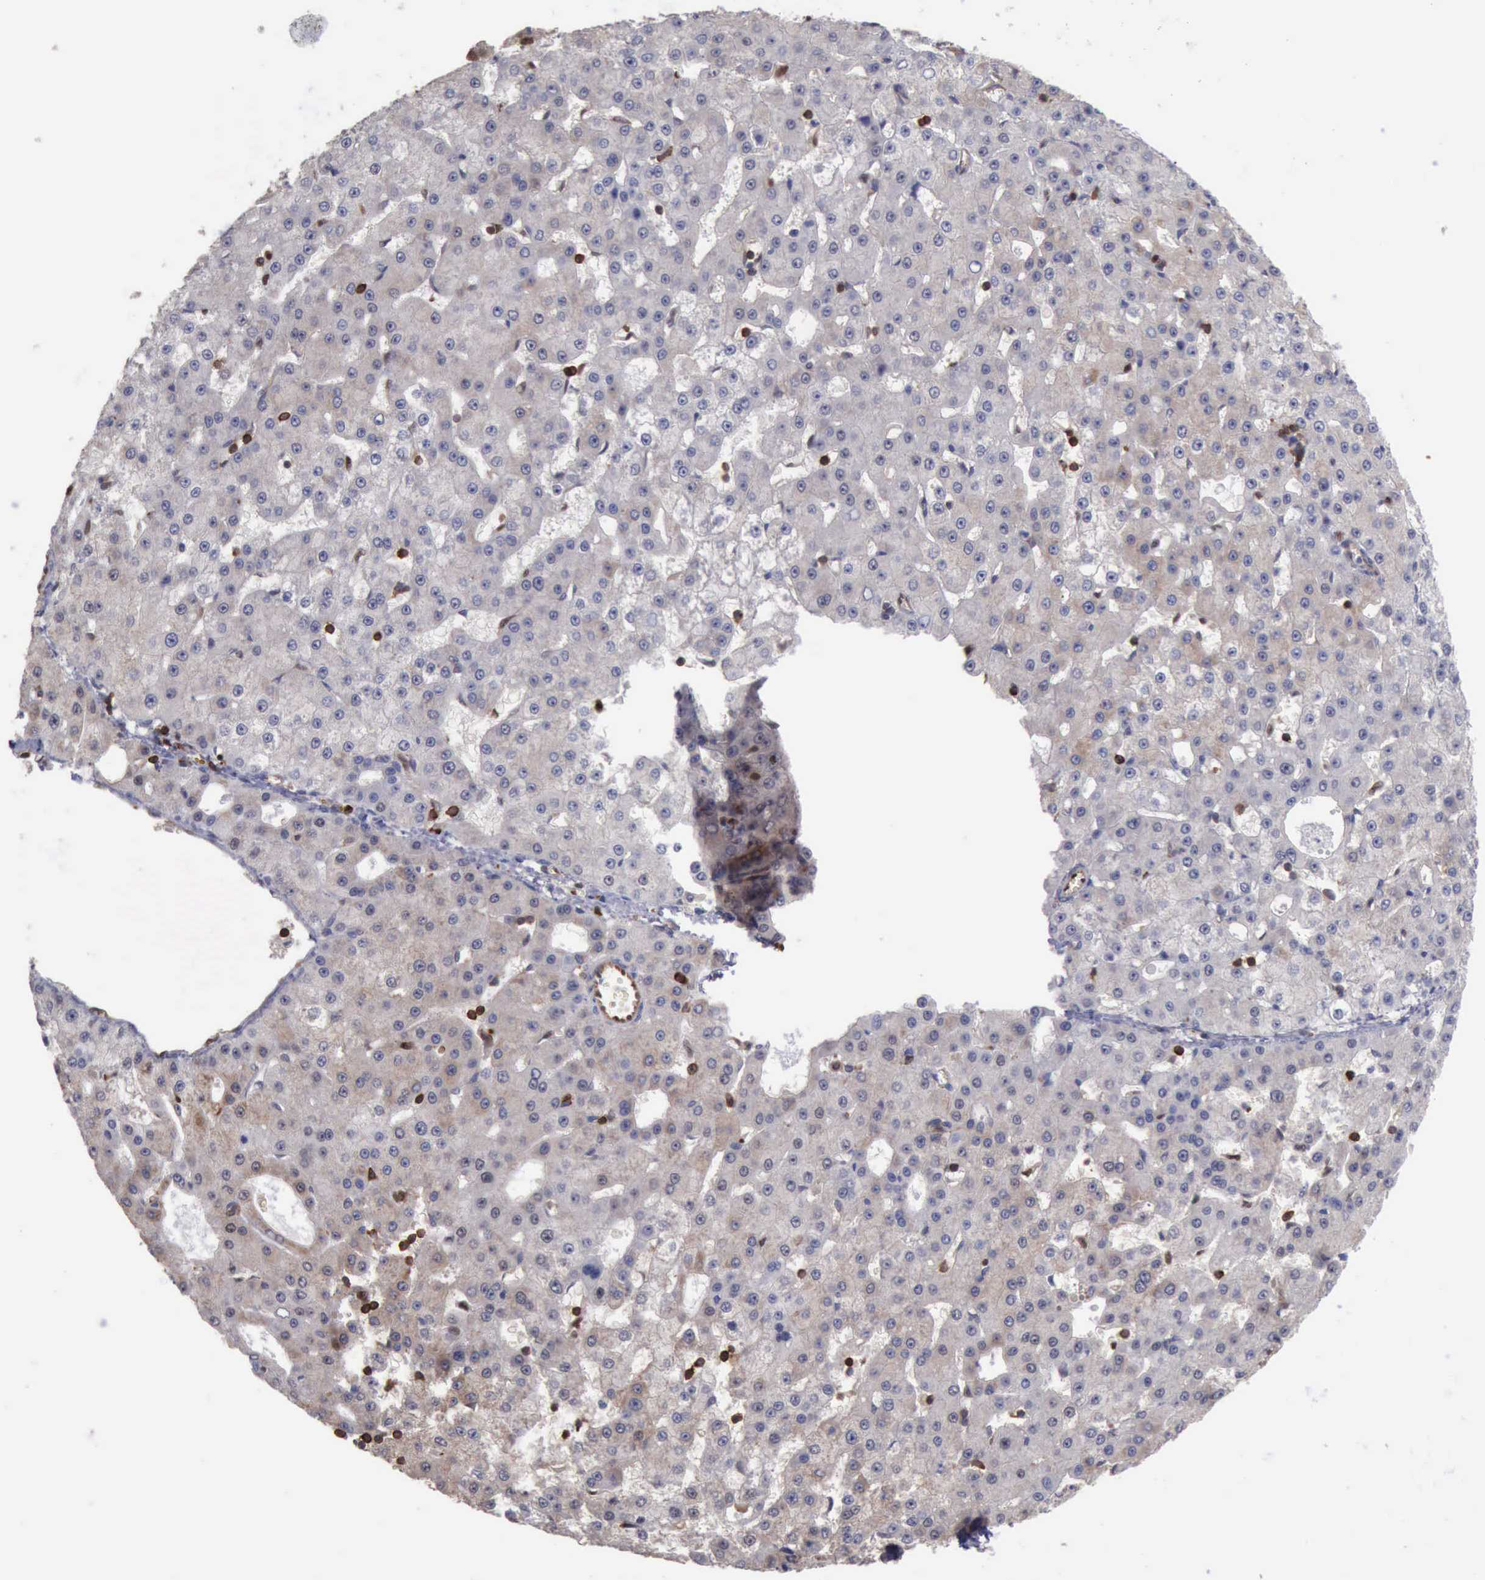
{"staining": {"intensity": "weak", "quantity": ">75%", "location": "cytoplasmic/membranous,nuclear"}, "tissue": "liver cancer", "cell_type": "Tumor cells", "image_type": "cancer", "snomed": [{"axis": "morphology", "description": "Carcinoma, Hepatocellular, NOS"}, {"axis": "topography", "description": "Liver"}], "caption": "Immunohistochemical staining of human liver cancer (hepatocellular carcinoma) displays weak cytoplasmic/membranous and nuclear protein positivity in about >75% of tumor cells.", "gene": "PDCD4", "patient": {"sex": "male", "age": 47}}